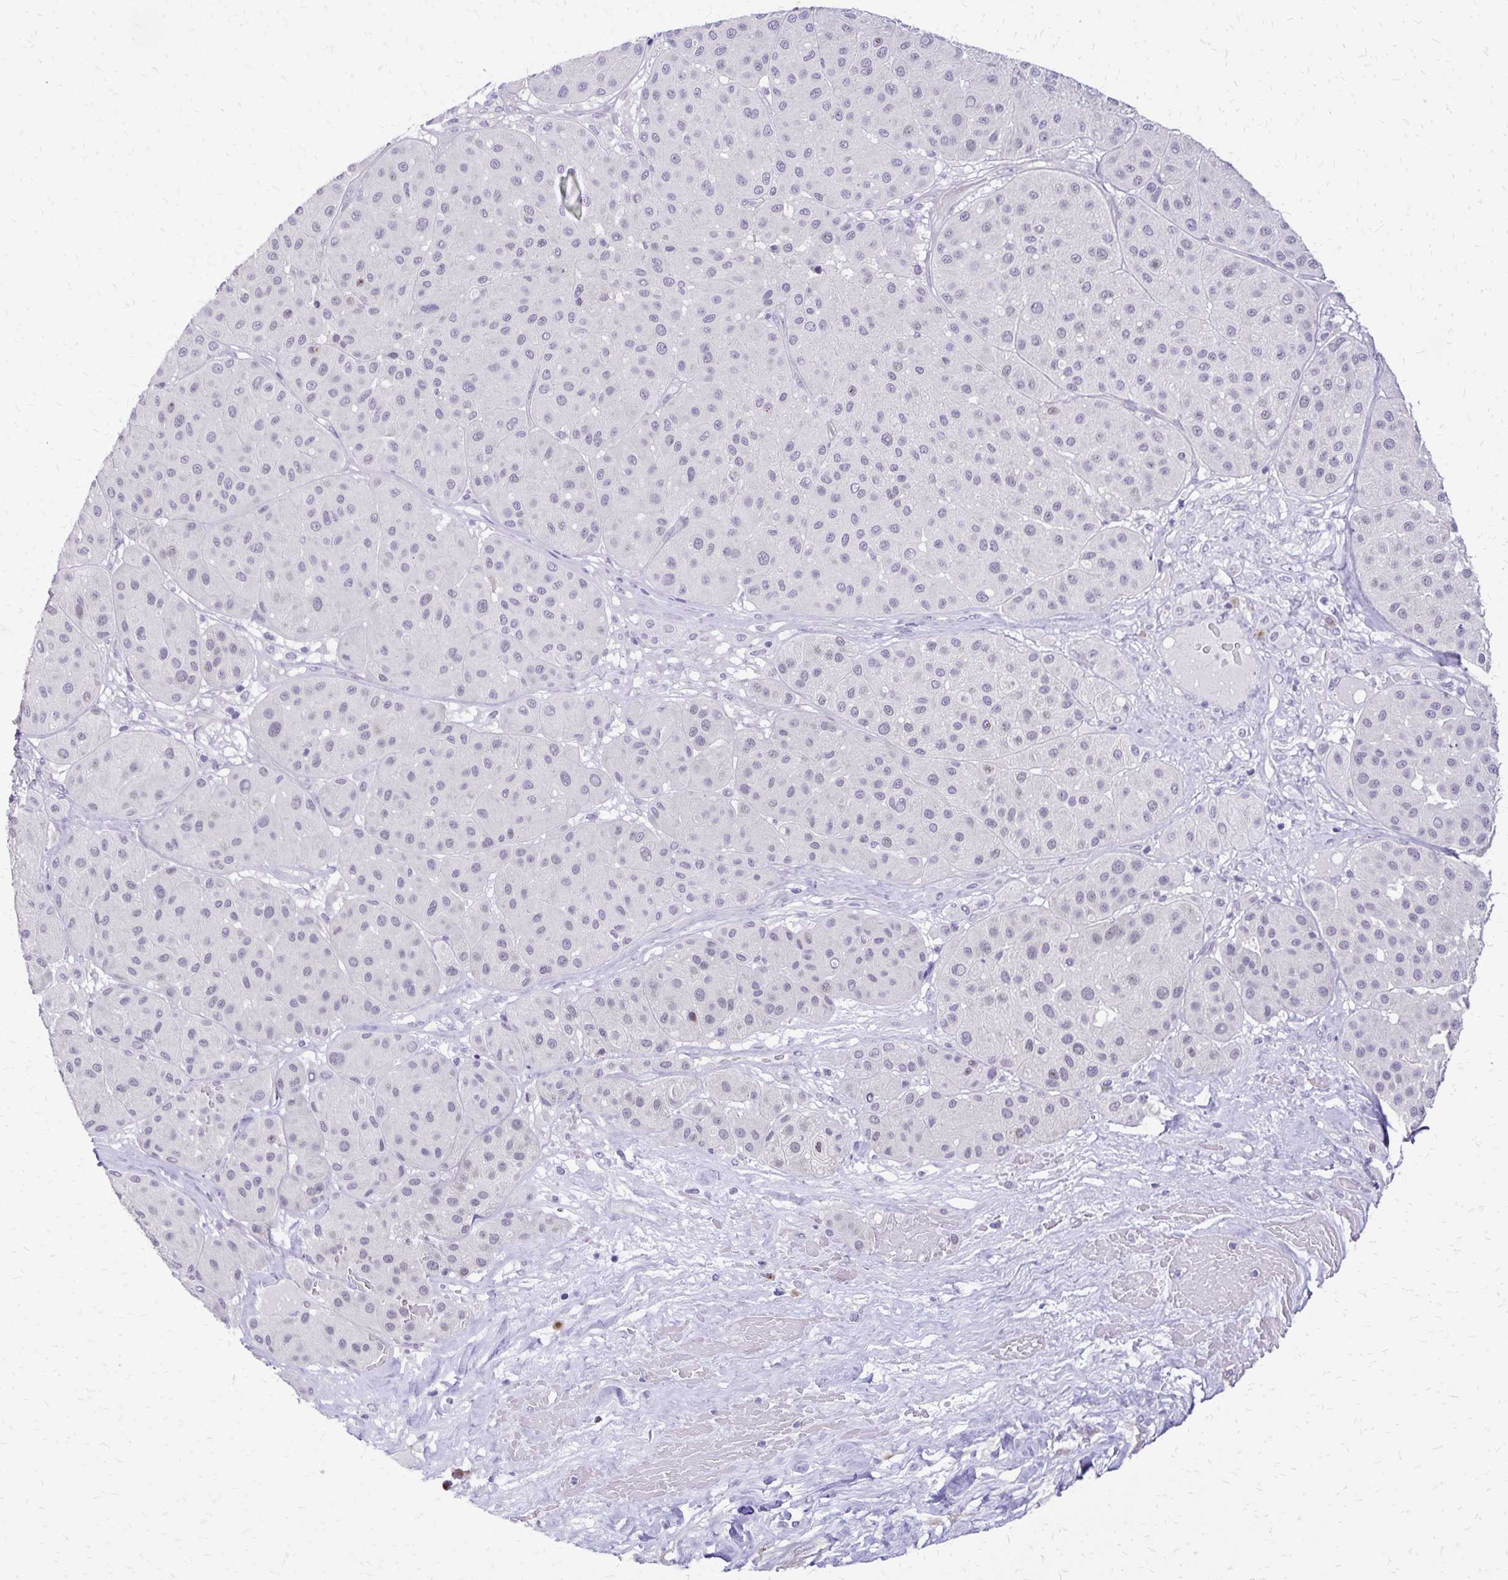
{"staining": {"intensity": "negative", "quantity": "none", "location": "none"}, "tissue": "melanoma", "cell_type": "Tumor cells", "image_type": "cancer", "snomed": [{"axis": "morphology", "description": "Malignant melanoma, Metastatic site"}, {"axis": "topography", "description": "Smooth muscle"}], "caption": "Immunohistochemistry (IHC) of malignant melanoma (metastatic site) reveals no positivity in tumor cells.", "gene": "EPYC", "patient": {"sex": "male", "age": 41}}